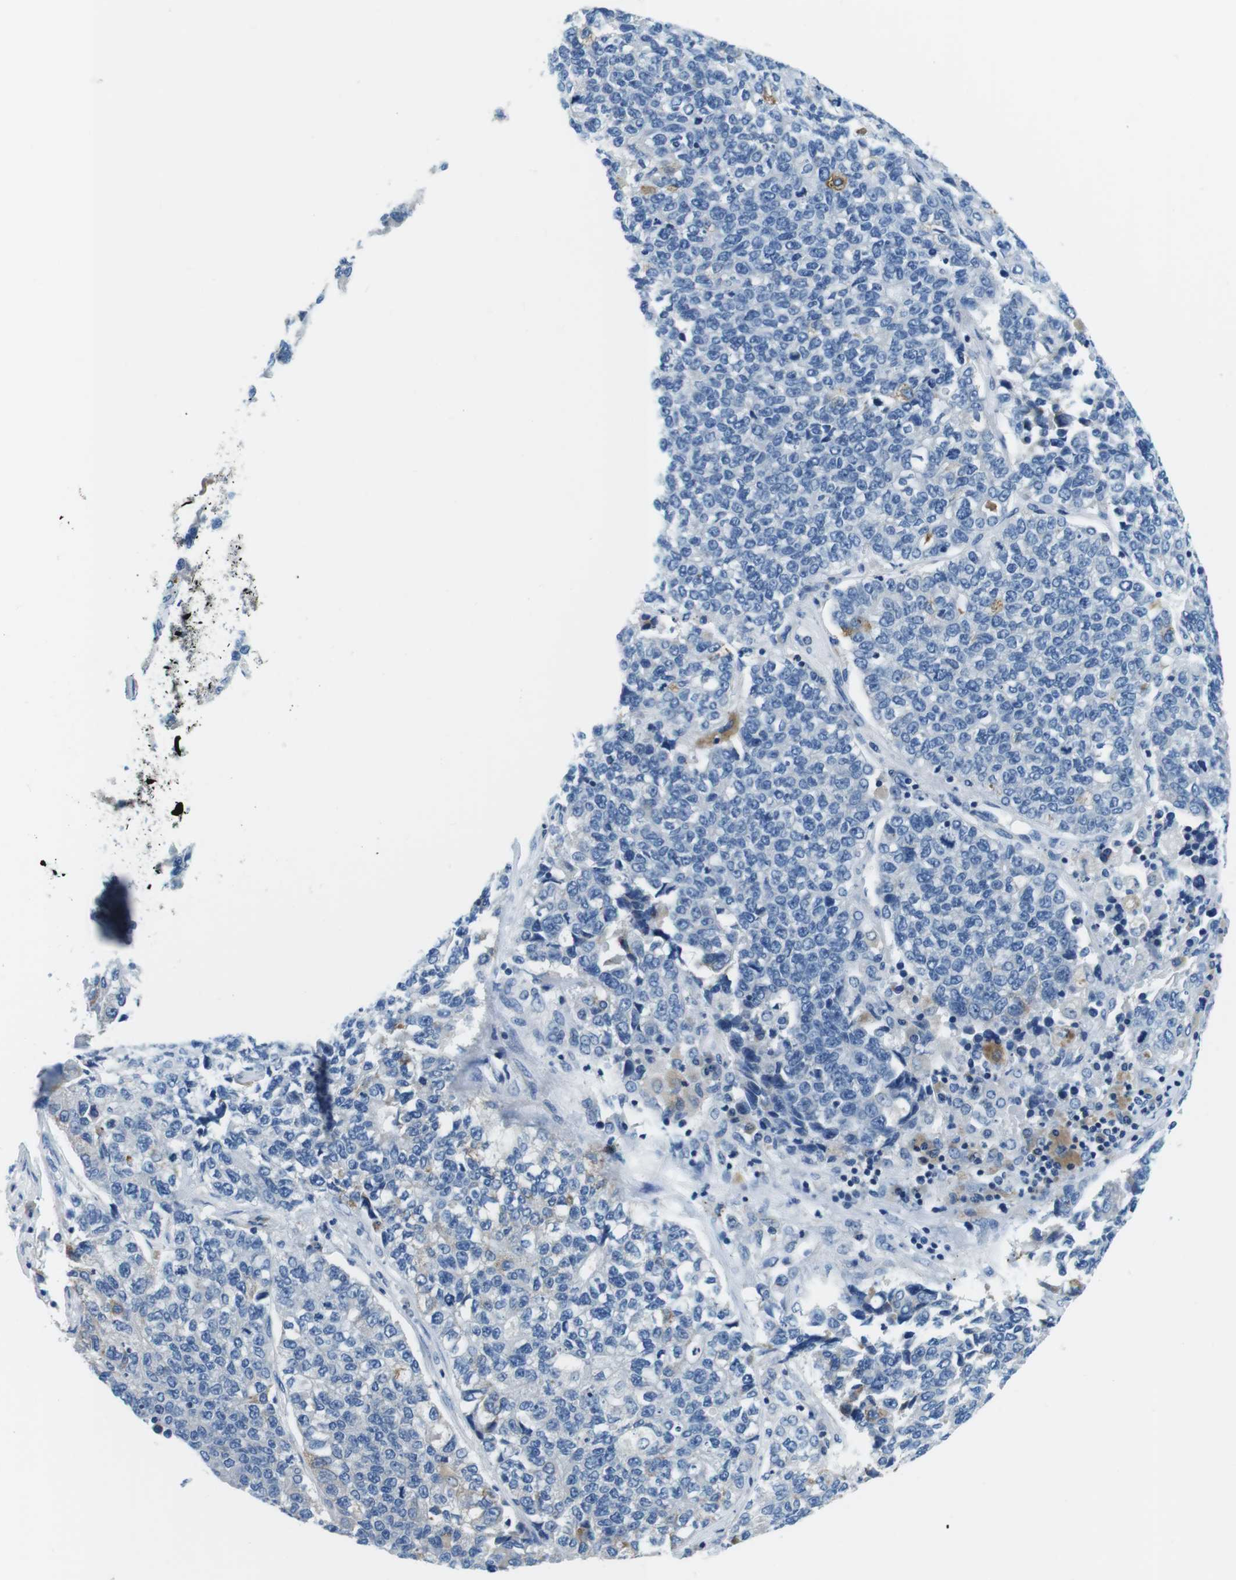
{"staining": {"intensity": "negative", "quantity": "none", "location": "none"}, "tissue": "lung cancer", "cell_type": "Tumor cells", "image_type": "cancer", "snomed": [{"axis": "morphology", "description": "Adenocarcinoma, NOS"}, {"axis": "topography", "description": "Lung"}], "caption": "A photomicrograph of adenocarcinoma (lung) stained for a protein demonstrates no brown staining in tumor cells. Brightfield microscopy of immunohistochemistry stained with DAB (brown) and hematoxylin (blue), captured at high magnification.", "gene": "DENND4C", "patient": {"sex": "male", "age": 49}}